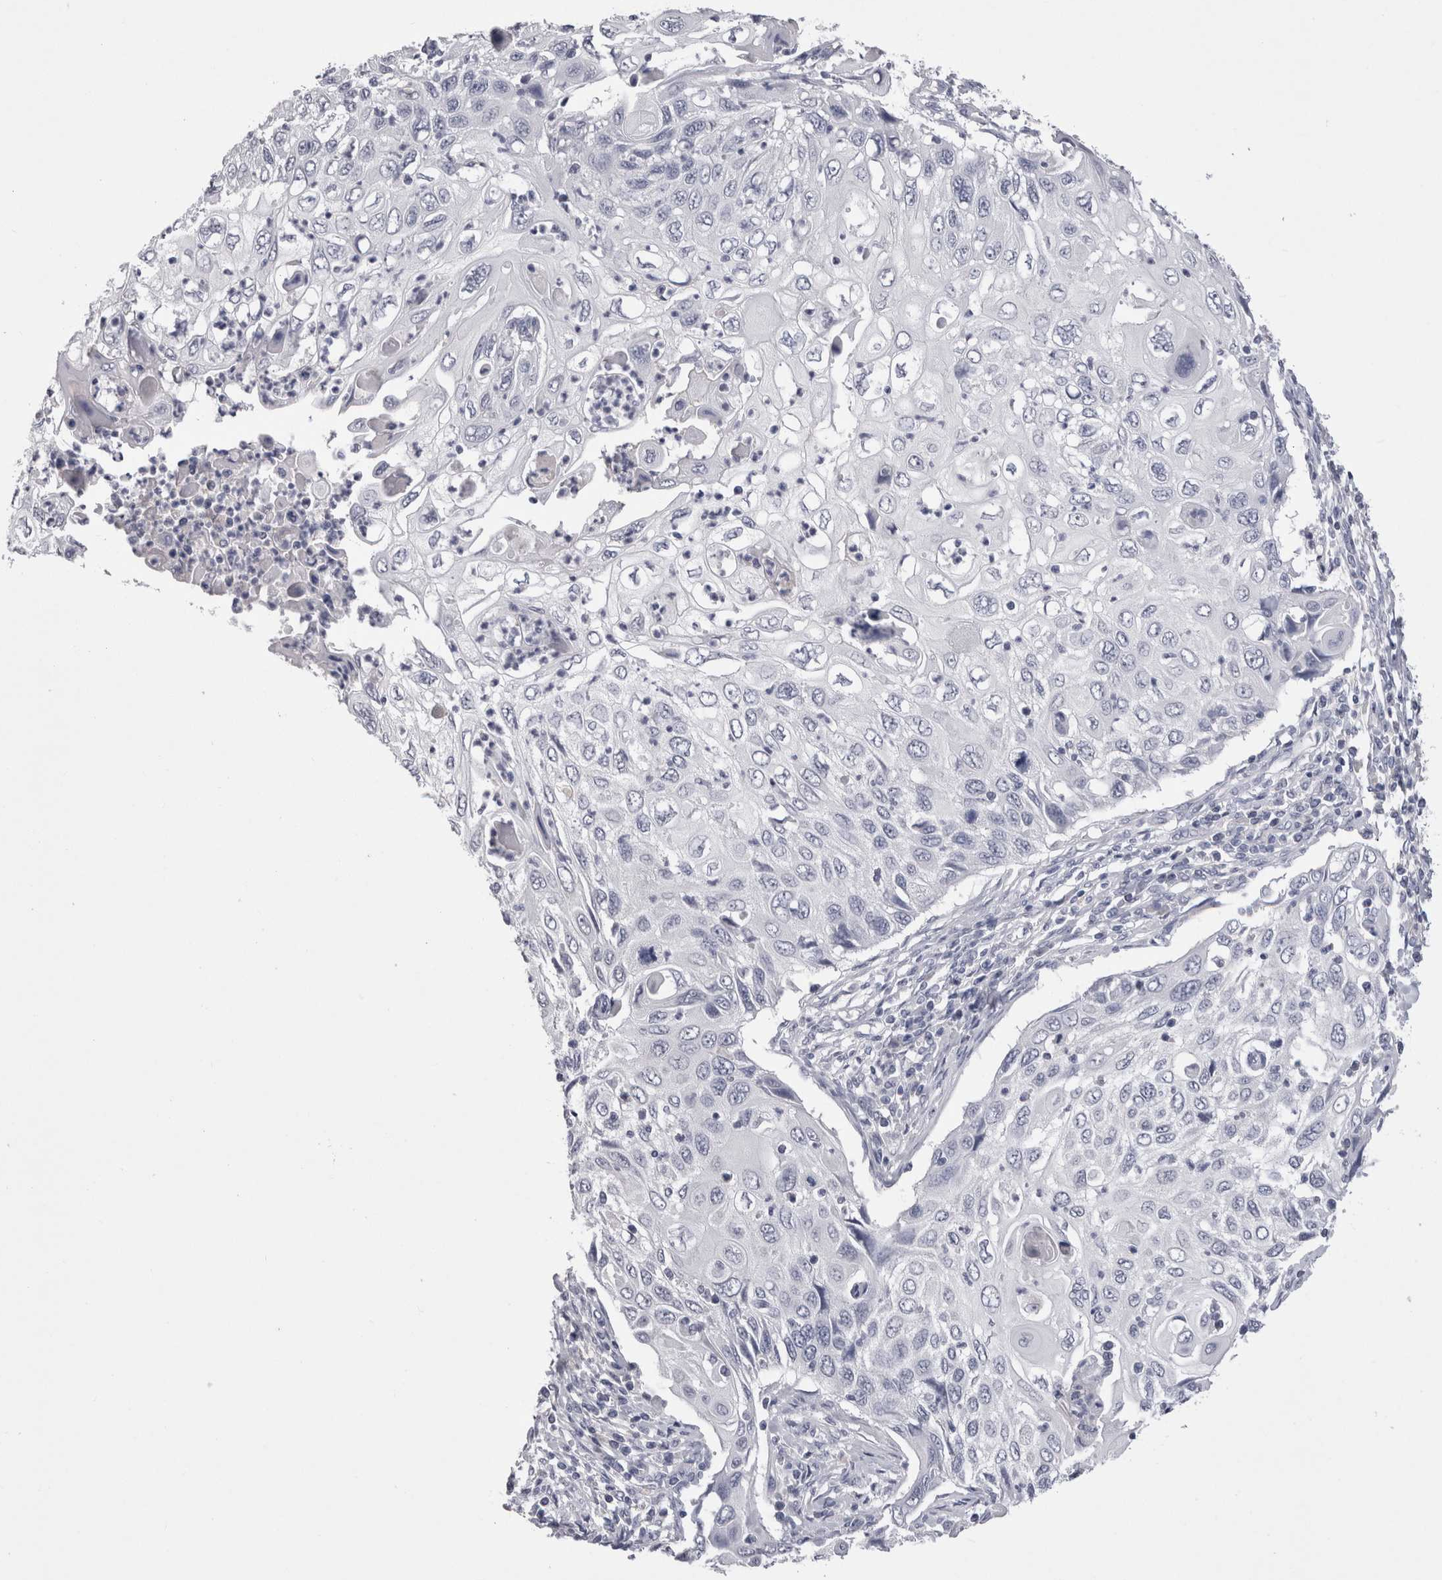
{"staining": {"intensity": "negative", "quantity": "none", "location": "none"}, "tissue": "cervical cancer", "cell_type": "Tumor cells", "image_type": "cancer", "snomed": [{"axis": "morphology", "description": "Squamous cell carcinoma, NOS"}, {"axis": "topography", "description": "Cervix"}], "caption": "Tumor cells are negative for protein expression in human cervical cancer (squamous cell carcinoma). Nuclei are stained in blue.", "gene": "CDHR5", "patient": {"sex": "female", "age": 70}}